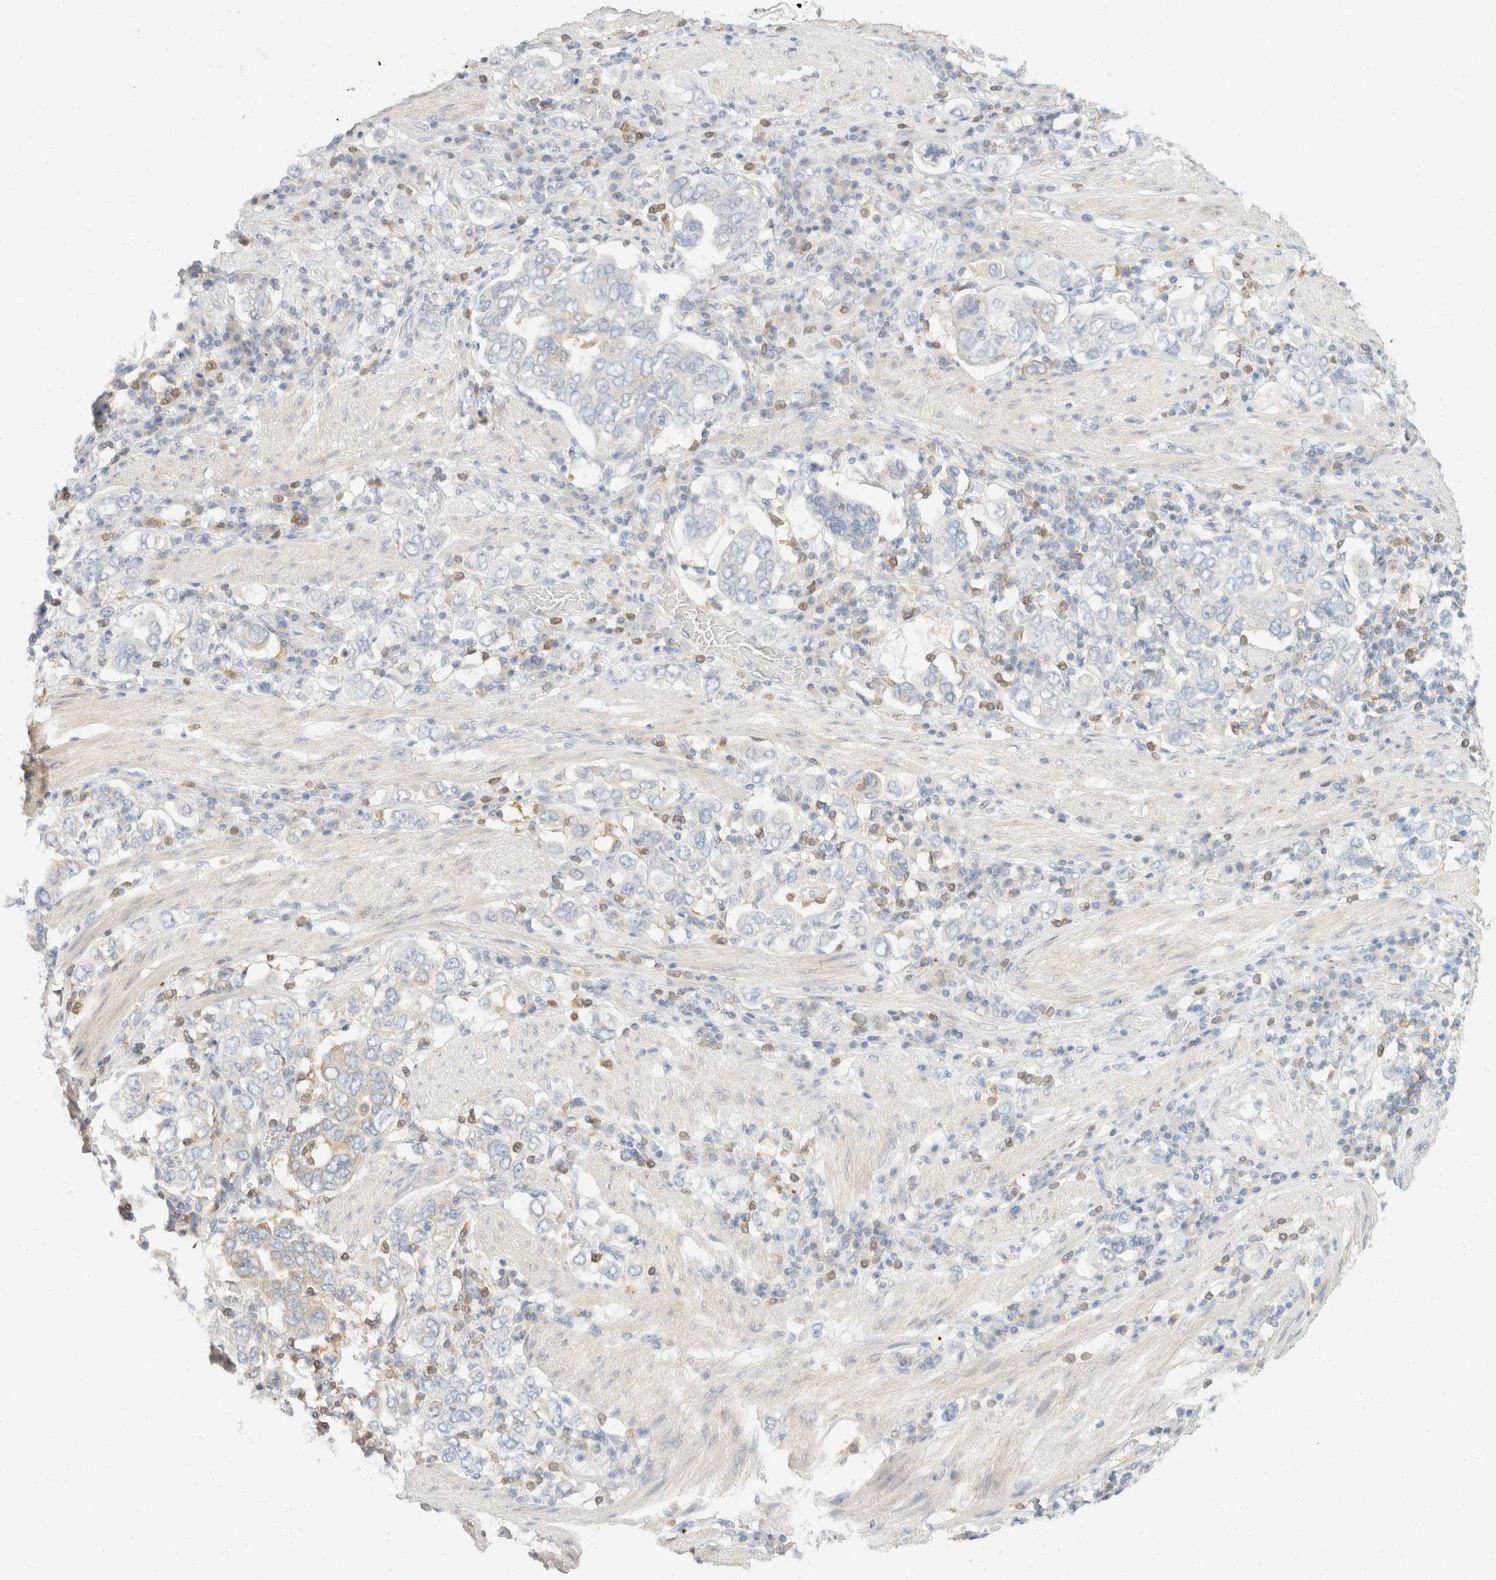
{"staining": {"intensity": "negative", "quantity": "none", "location": "none"}, "tissue": "stomach cancer", "cell_type": "Tumor cells", "image_type": "cancer", "snomed": [{"axis": "morphology", "description": "Adenocarcinoma, NOS"}, {"axis": "topography", "description": "Stomach, upper"}], "caption": "High magnification brightfield microscopy of stomach cancer stained with DAB (brown) and counterstained with hematoxylin (blue): tumor cells show no significant staining. (DAB (3,3'-diaminobenzidine) IHC with hematoxylin counter stain).", "gene": "SH3GLB2", "patient": {"sex": "male", "age": 62}}